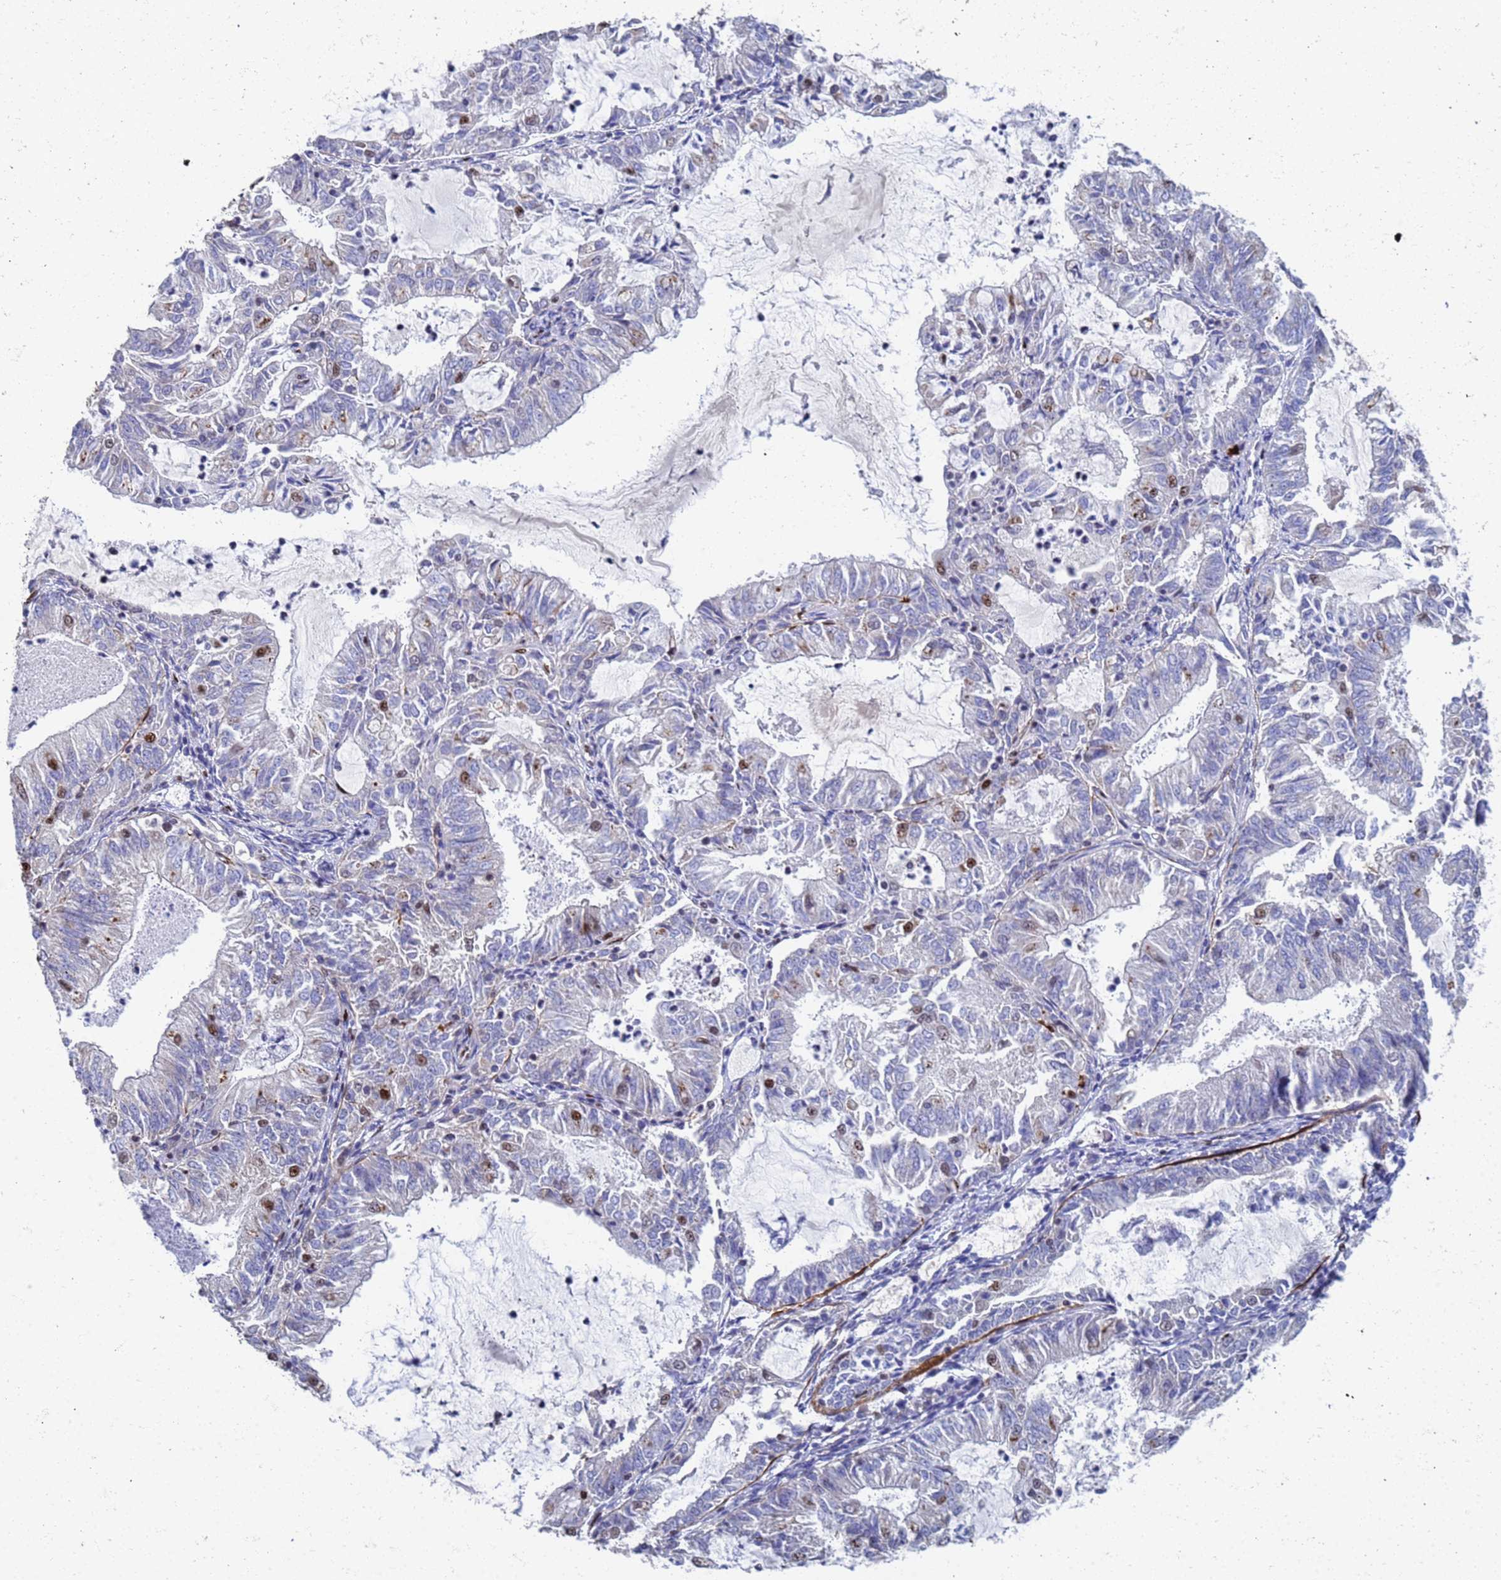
{"staining": {"intensity": "moderate", "quantity": "<25%", "location": "nuclear"}, "tissue": "endometrial cancer", "cell_type": "Tumor cells", "image_type": "cancer", "snomed": [{"axis": "morphology", "description": "Adenocarcinoma, NOS"}, {"axis": "topography", "description": "Endometrium"}], "caption": "DAB (3,3'-diaminobenzidine) immunohistochemical staining of human endometrial adenocarcinoma displays moderate nuclear protein expression in approximately <25% of tumor cells. (DAB = brown stain, brightfield microscopy at high magnification).", "gene": "AP5Z1", "patient": {"sex": "female", "age": 57}}